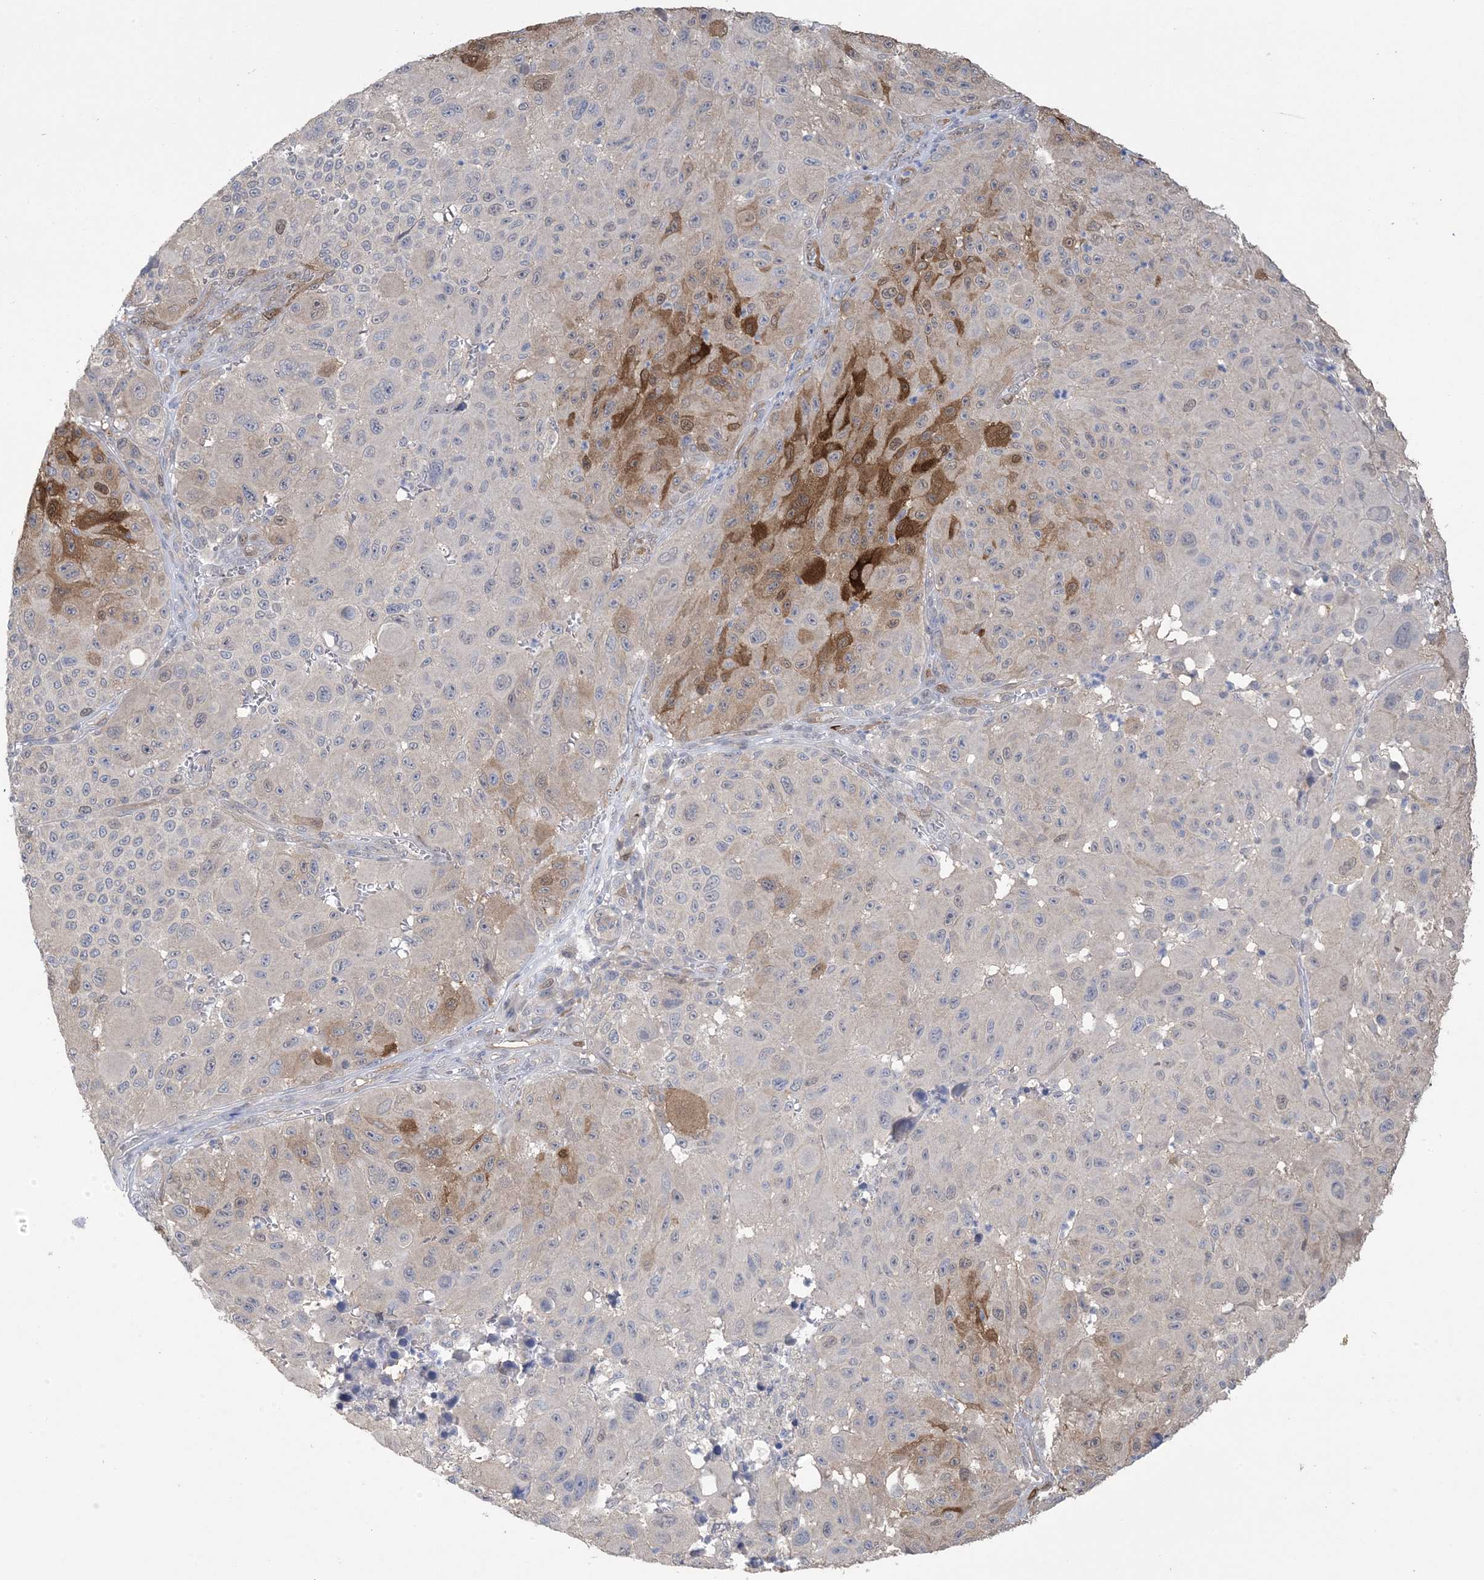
{"staining": {"intensity": "moderate", "quantity": "<25%", "location": "cytoplasmic/membranous"}, "tissue": "melanoma", "cell_type": "Tumor cells", "image_type": "cancer", "snomed": [{"axis": "morphology", "description": "Malignant melanoma, NOS"}, {"axis": "topography", "description": "Skin"}], "caption": "DAB immunohistochemical staining of melanoma reveals moderate cytoplasmic/membranous protein staining in about <25% of tumor cells. (brown staining indicates protein expression, while blue staining denotes nuclei).", "gene": "HMGCS1", "patient": {"sex": "male", "age": 83}}